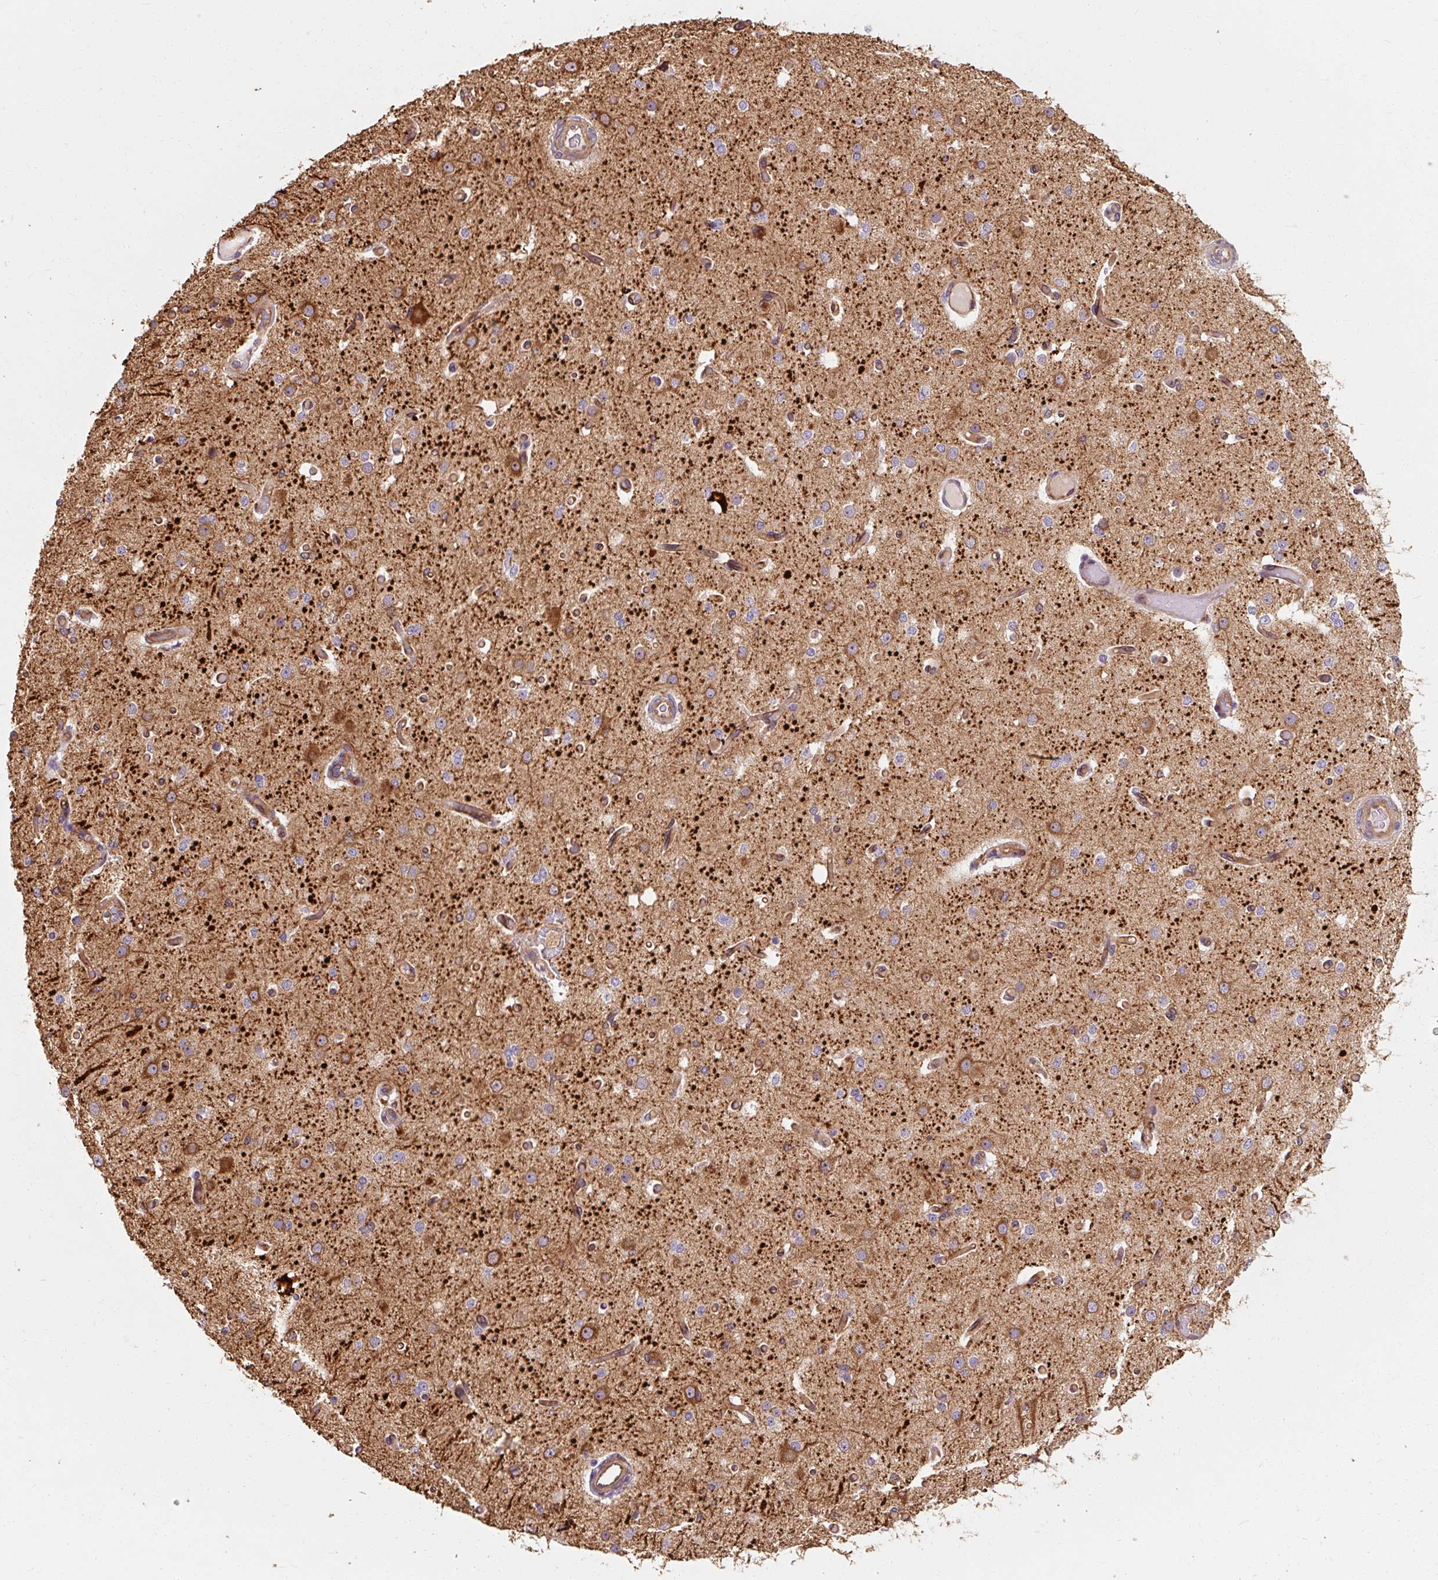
{"staining": {"intensity": "moderate", "quantity": ">75%", "location": "cytoplasmic/membranous"}, "tissue": "cerebral cortex", "cell_type": "Endothelial cells", "image_type": "normal", "snomed": [{"axis": "morphology", "description": "Normal tissue, NOS"}, {"axis": "morphology", "description": "Inflammation, NOS"}, {"axis": "topography", "description": "Cerebral cortex"}], "caption": "A brown stain shows moderate cytoplasmic/membranous positivity of a protein in endothelial cells of unremarkable human cerebral cortex. (DAB (3,3'-diaminobenzidine) IHC, brown staining for protein, blue staining for nuclei).", "gene": "TBC1D4", "patient": {"sex": "male", "age": 6}}